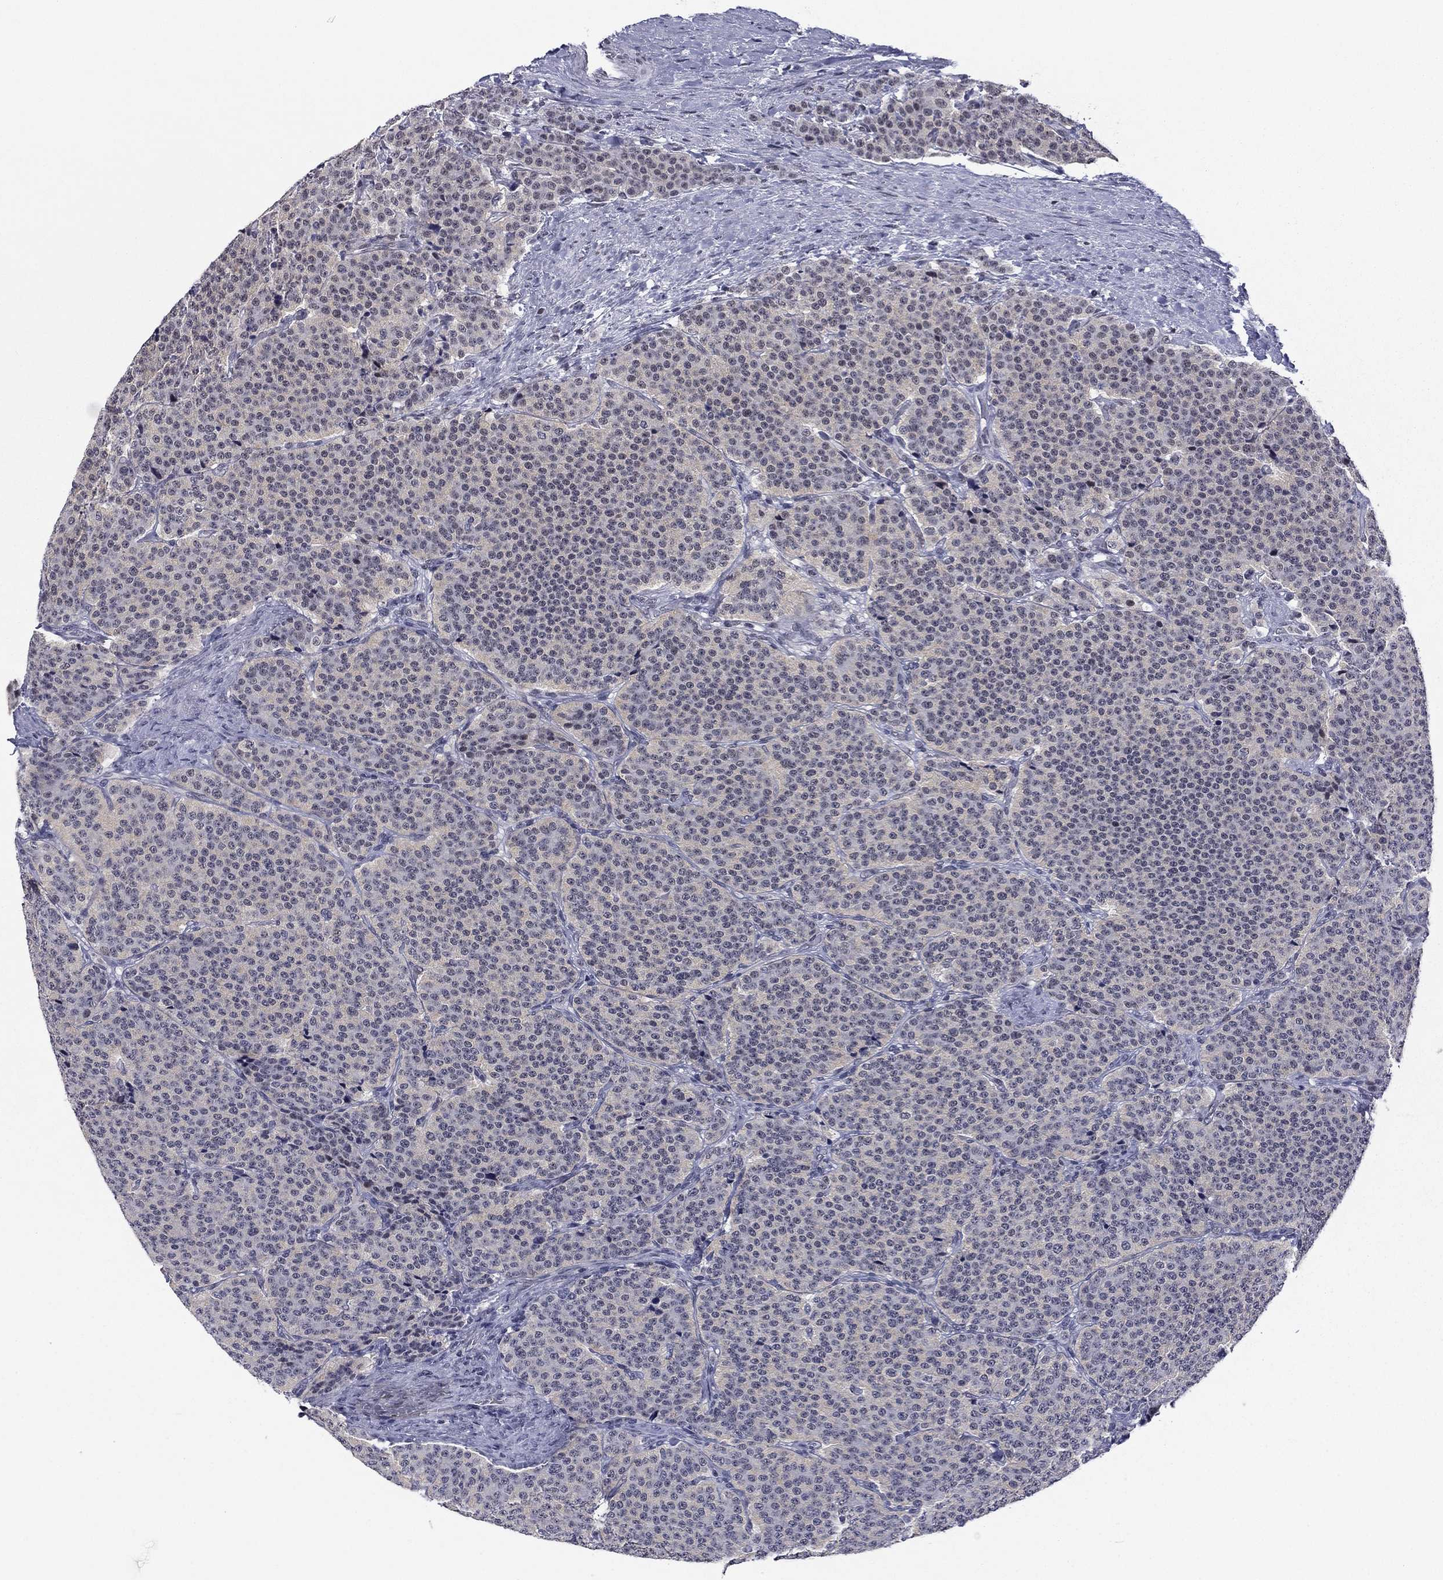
{"staining": {"intensity": "negative", "quantity": "none", "location": "none"}, "tissue": "carcinoid", "cell_type": "Tumor cells", "image_type": "cancer", "snomed": [{"axis": "morphology", "description": "Carcinoid, malignant, NOS"}, {"axis": "topography", "description": "Small intestine"}], "caption": "This is an immunohistochemistry micrograph of human malignant carcinoid. There is no positivity in tumor cells.", "gene": "ETV5", "patient": {"sex": "female", "age": 58}}